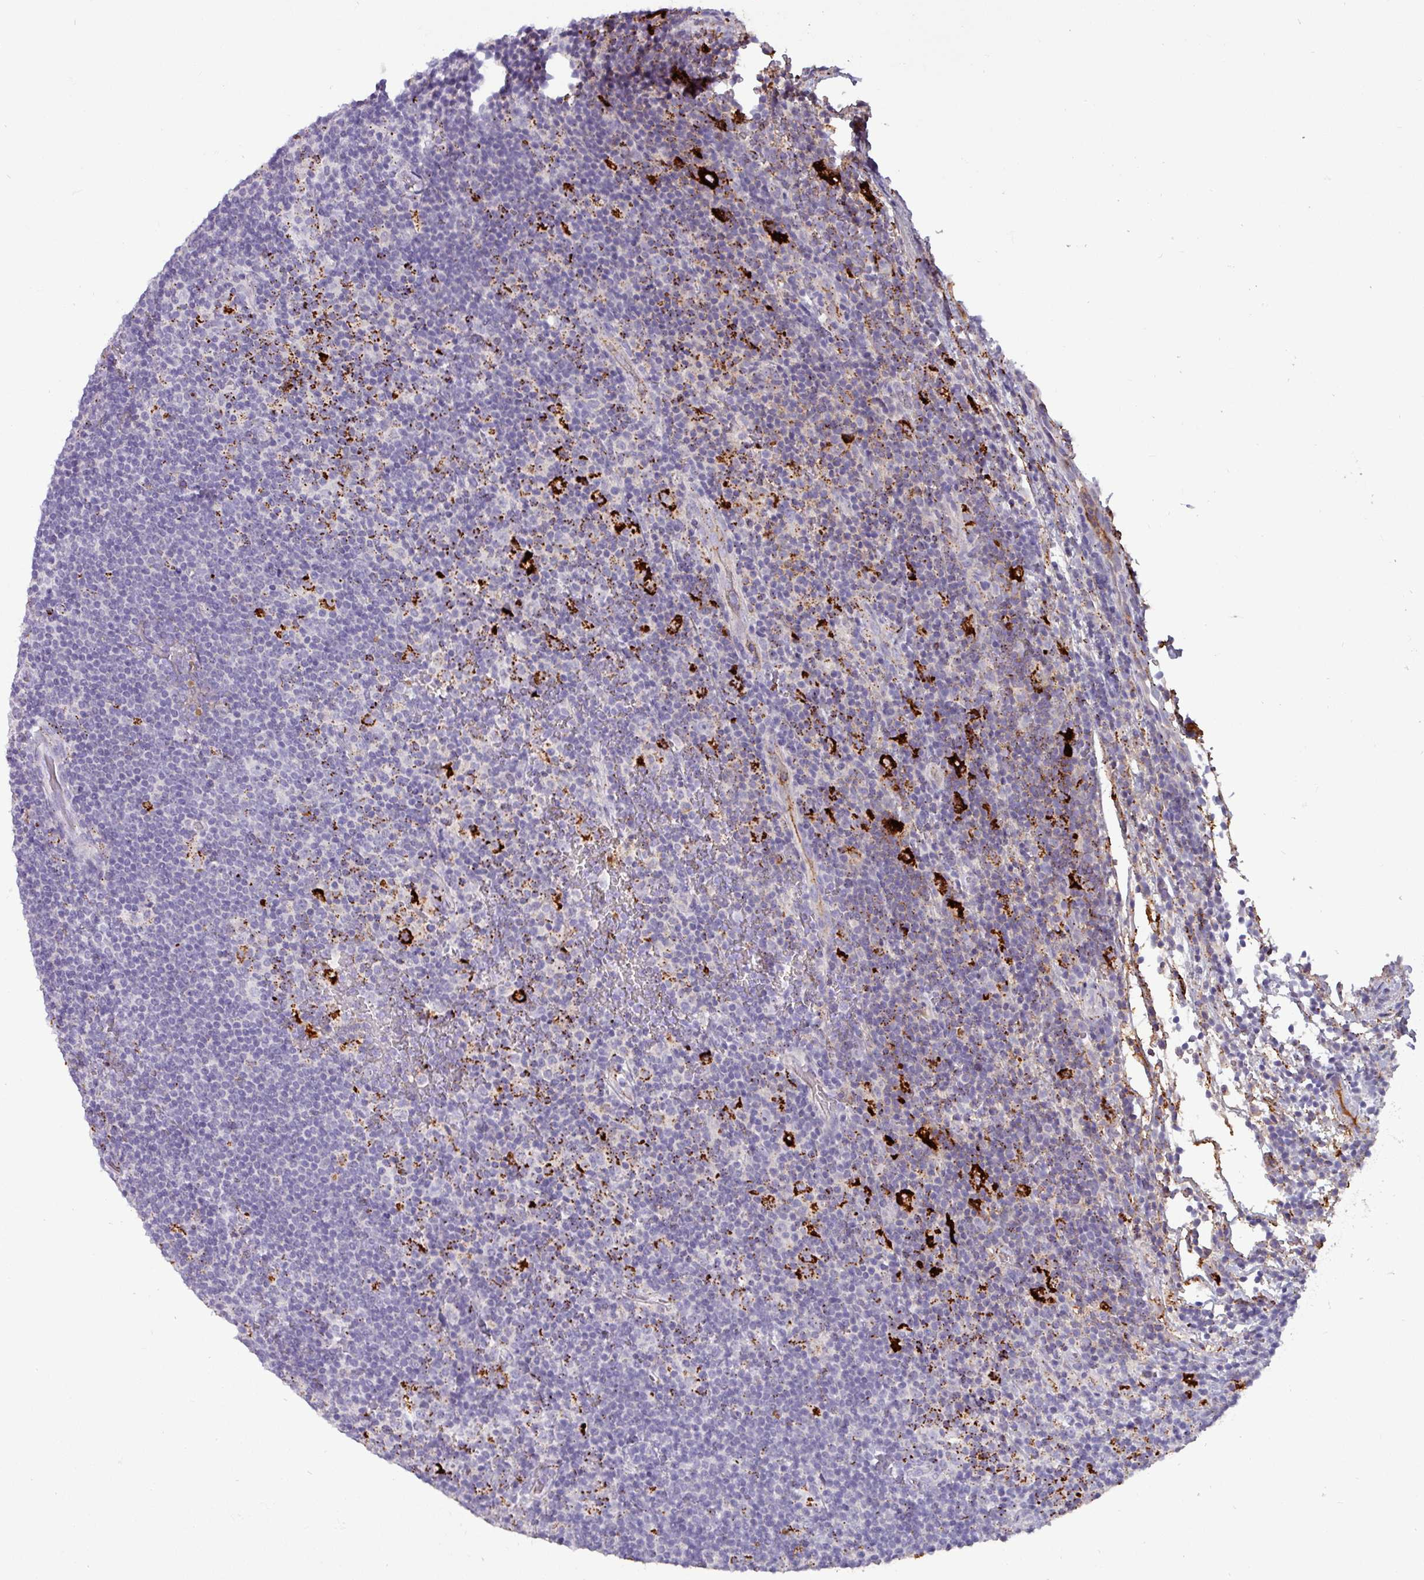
{"staining": {"intensity": "negative", "quantity": "none", "location": "none"}, "tissue": "lymphoma", "cell_type": "Tumor cells", "image_type": "cancer", "snomed": [{"axis": "morphology", "description": "Hodgkin's disease, NOS"}, {"axis": "topography", "description": "Lymph node"}], "caption": "Lymphoma stained for a protein using immunohistochemistry reveals no positivity tumor cells.", "gene": "PLIN2", "patient": {"sex": "female", "age": 57}}